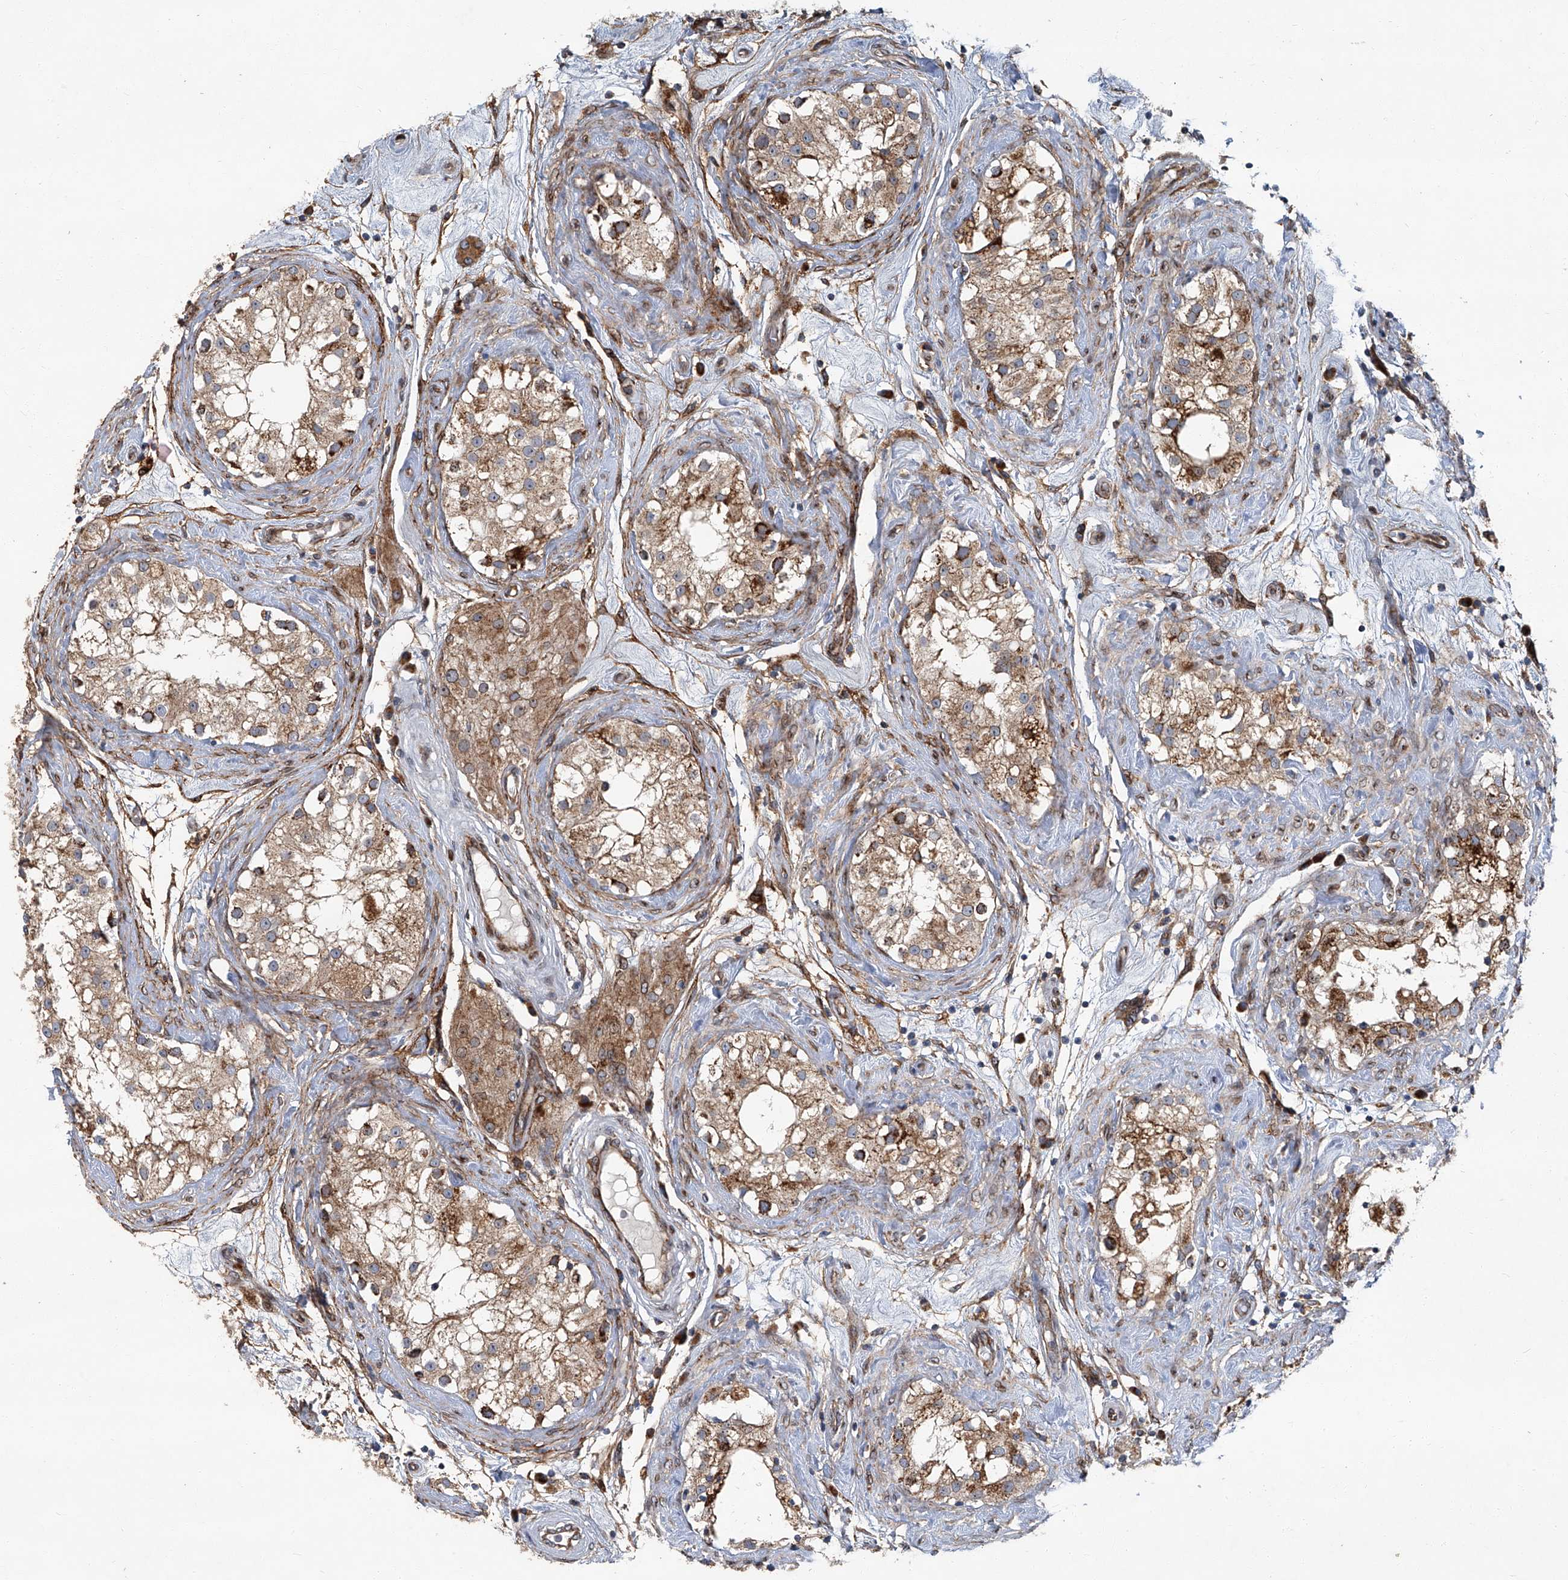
{"staining": {"intensity": "moderate", "quantity": "25%-75%", "location": "cytoplasmic/membranous"}, "tissue": "testis", "cell_type": "Cells in seminiferous ducts", "image_type": "normal", "snomed": [{"axis": "morphology", "description": "Normal tissue, NOS"}, {"axis": "topography", "description": "Testis"}], "caption": "A brown stain shows moderate cytoplasmic/membranous positivity of a protein in cells in seminiferous ducts of unremarkable human testis. The protein of interest is shown in brown color, while the nuclei are stained blue.", "gene": "GPR132", "patient": {"sex": "male", "age": 84}}